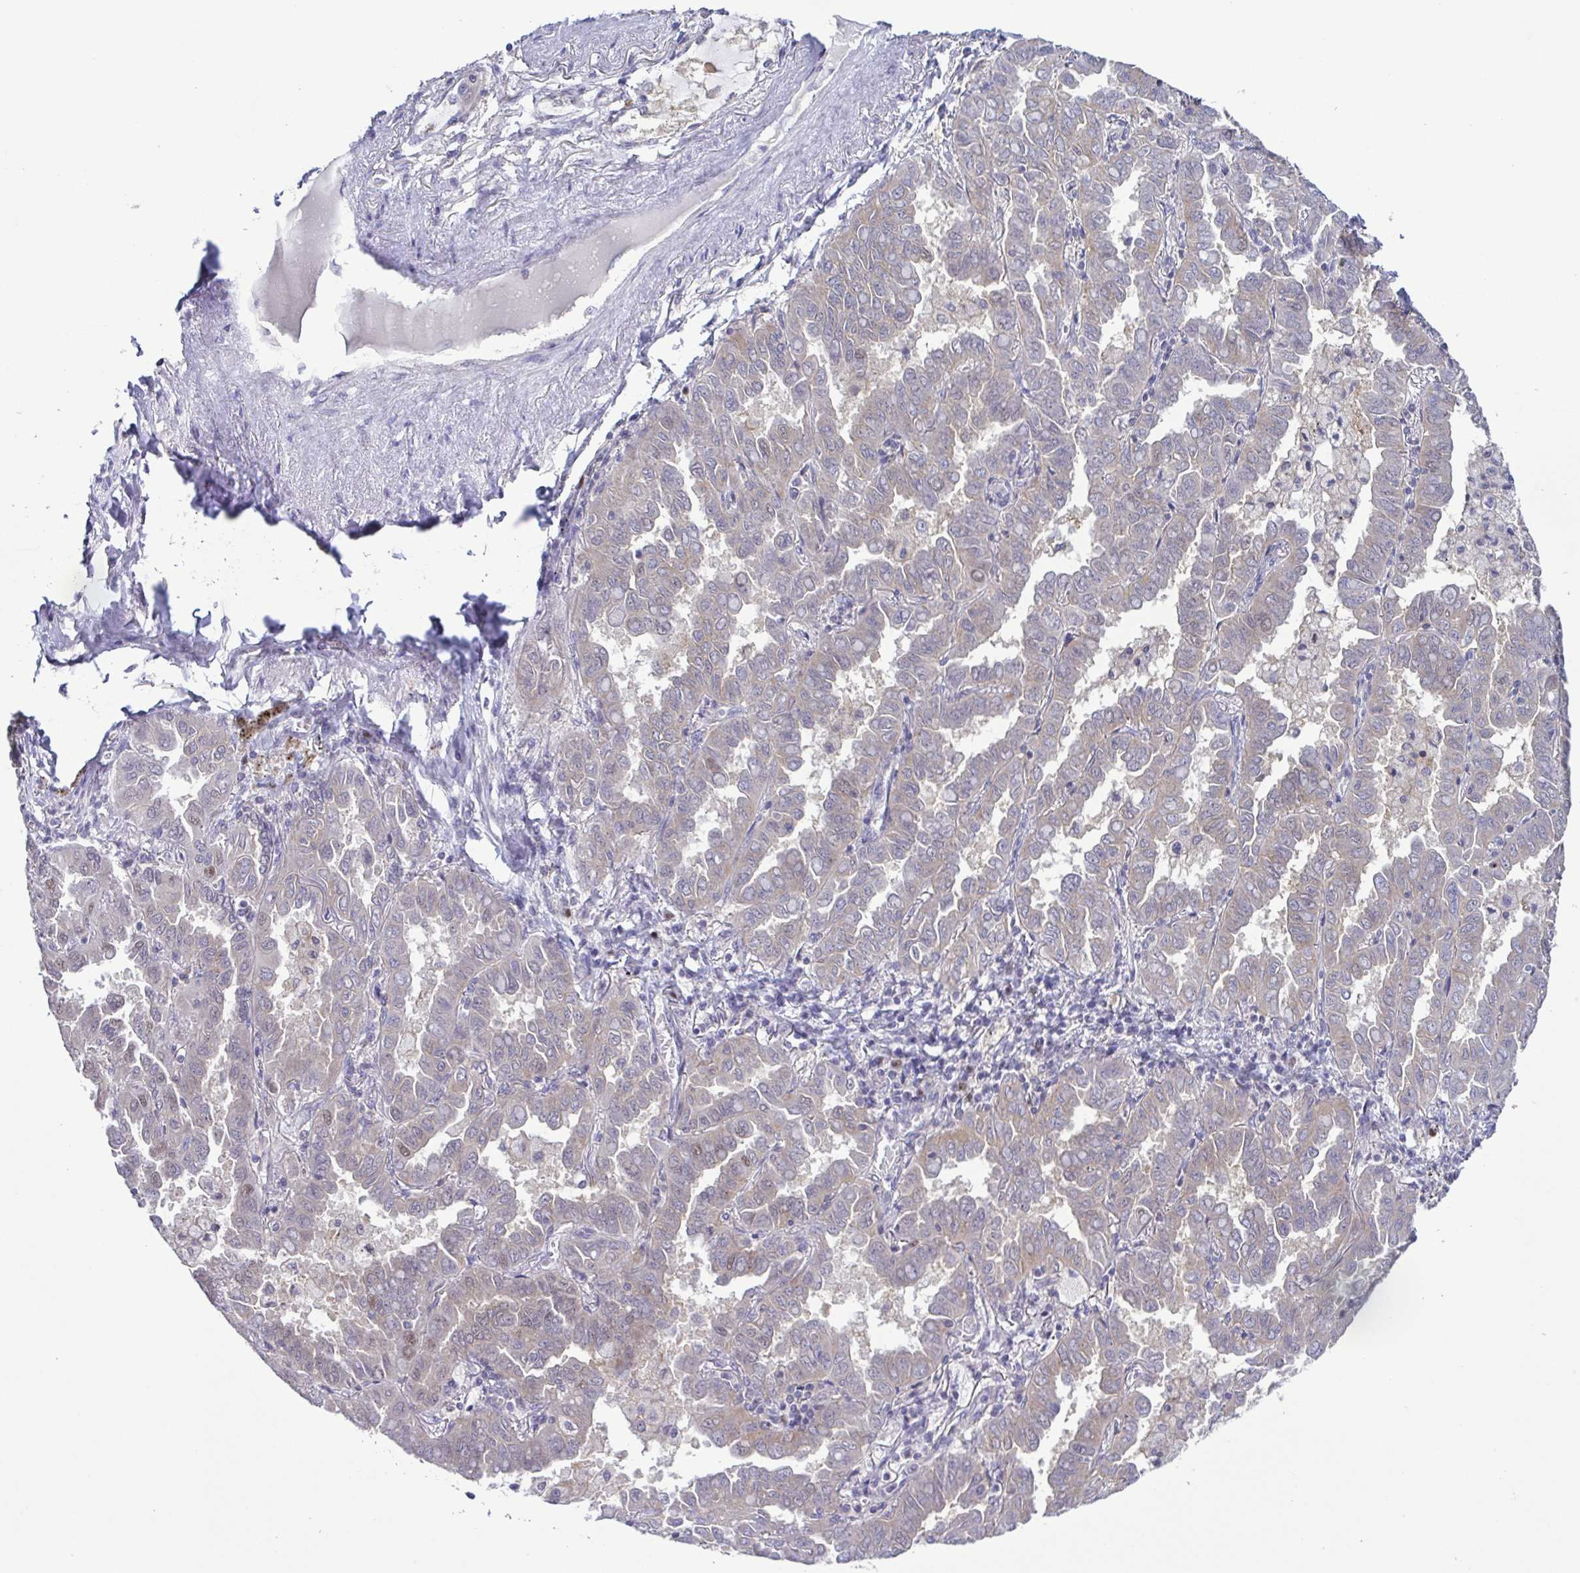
{"staining": {"intensity": "moderate", "quantity": "25%-75%", "location": "nuclear"}, "tissue": "lung cancer", "cell_type": "Tumor cells", "image_type": "cancer", "snomed": [{"axis": "morphology", "description": "Adenocarcinoma, NOS"}, {"axis": "topography", "description": "Lung"}], "caption": "An IHC micrograph of tumor tissue is shown. Protein staining in brown shows moderate nuclear positivity in lung adenocarcinoma within tumor cells. Immunohistochemistry stains the protein of interest in brown and the nuclei are stained blue.", "gene": "UBE2Q1", "patient": {"sex": "male", "age": 64}}